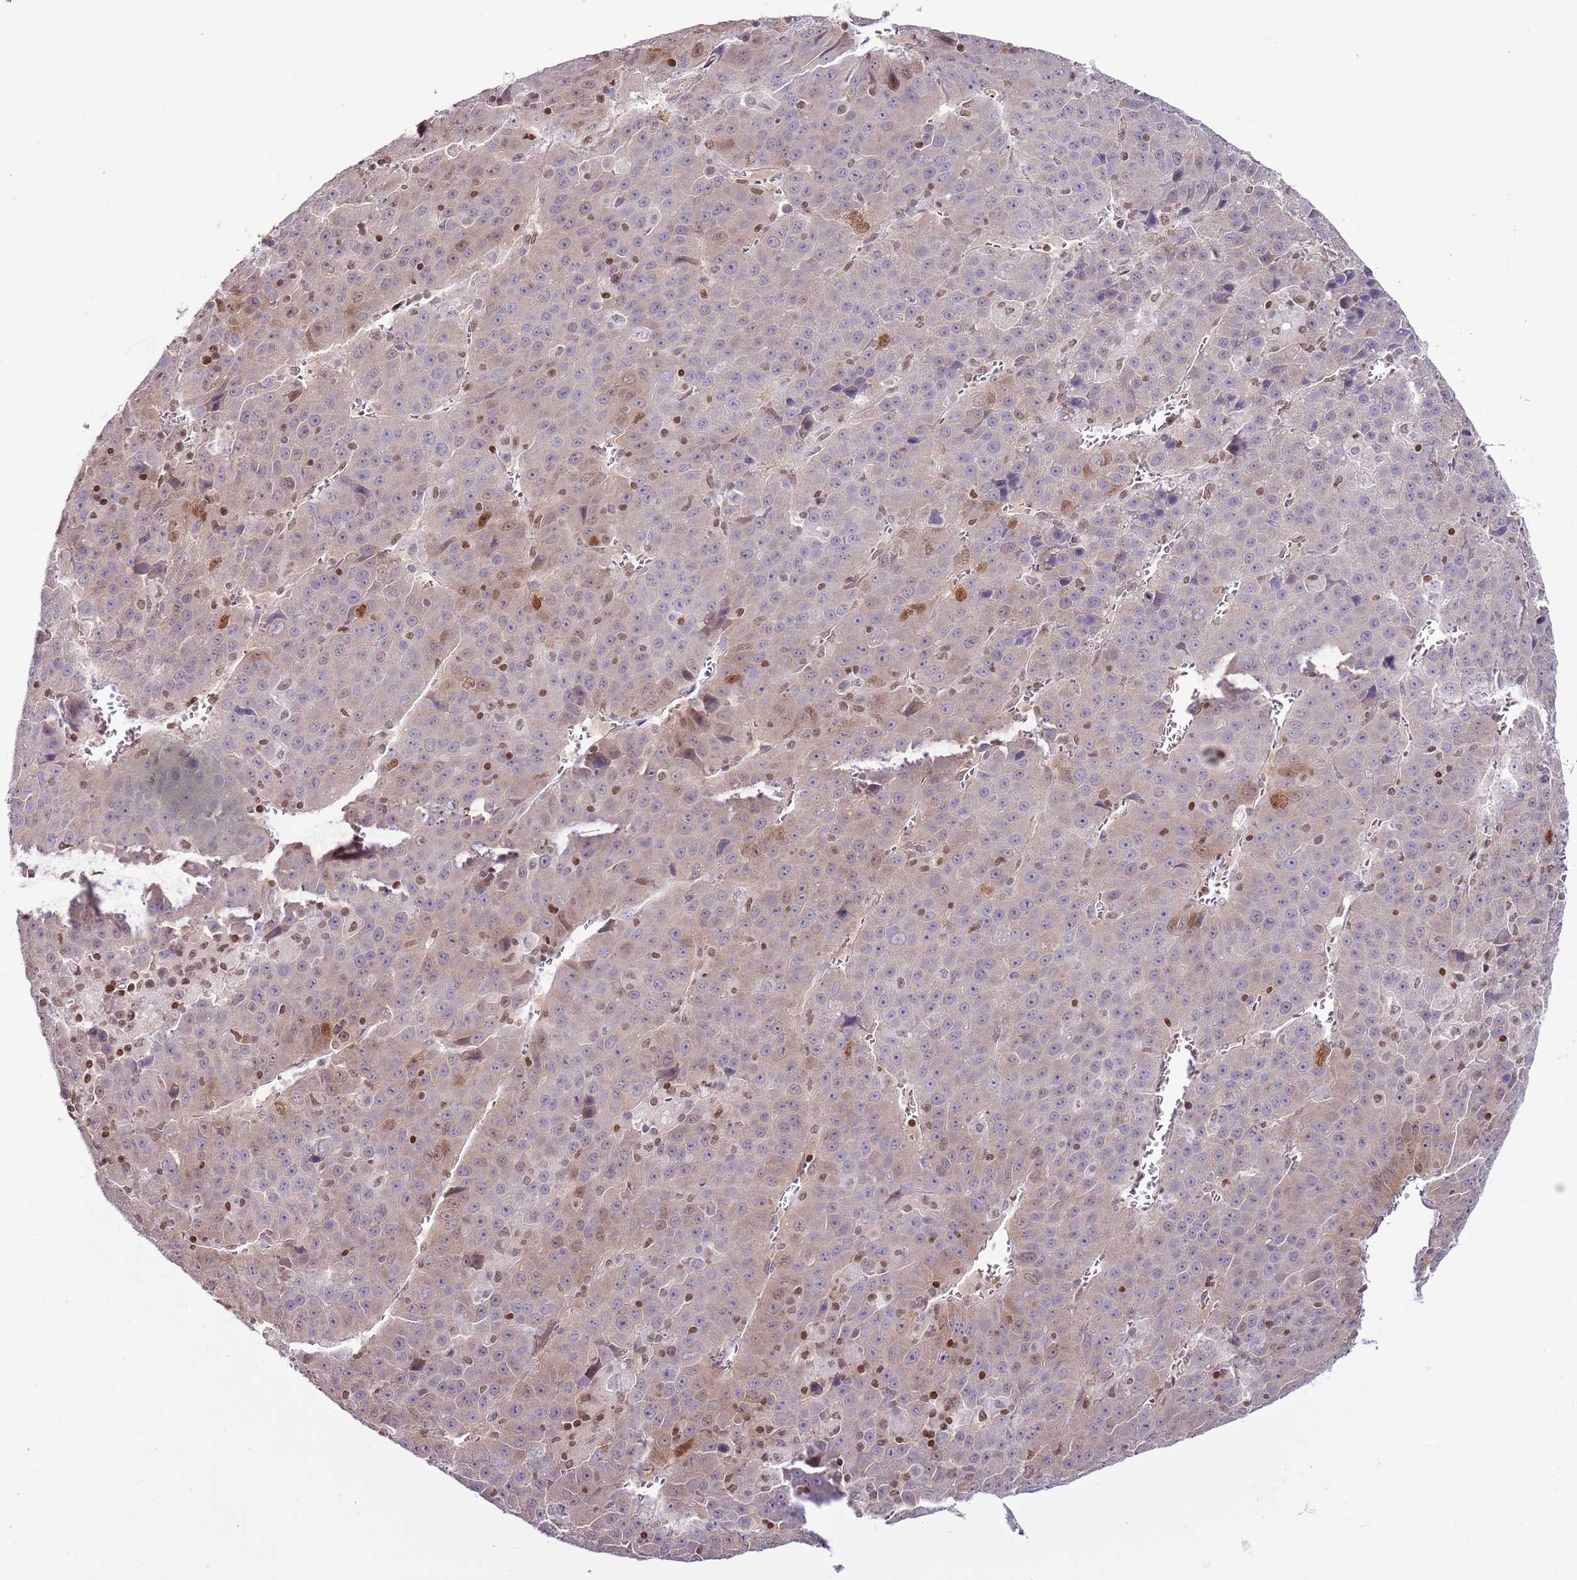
{"staining": {"intensity": "moderate", "quantity": "<25%", "location": "cytoplasmic/membranous,nuclear"}, "tissue": "liver cancer", "cell_type": "Tumor cells", "image_type": "cancer", "snomed": [{"axis": "morphology", "description": "Carcinoma, Hepatocellular, NOS"}, {"axis": "topography", "description": "Liver"}], "caption": "Tumor cells demonstrate low levels of moderate cytoplasmic/membranous and nuclear staining in approximately <25% of cells in human liver cancer (hepatocellular carcinoma).", "gene": "SELENOH", "patient": {"sex": "female", "age": 53}}